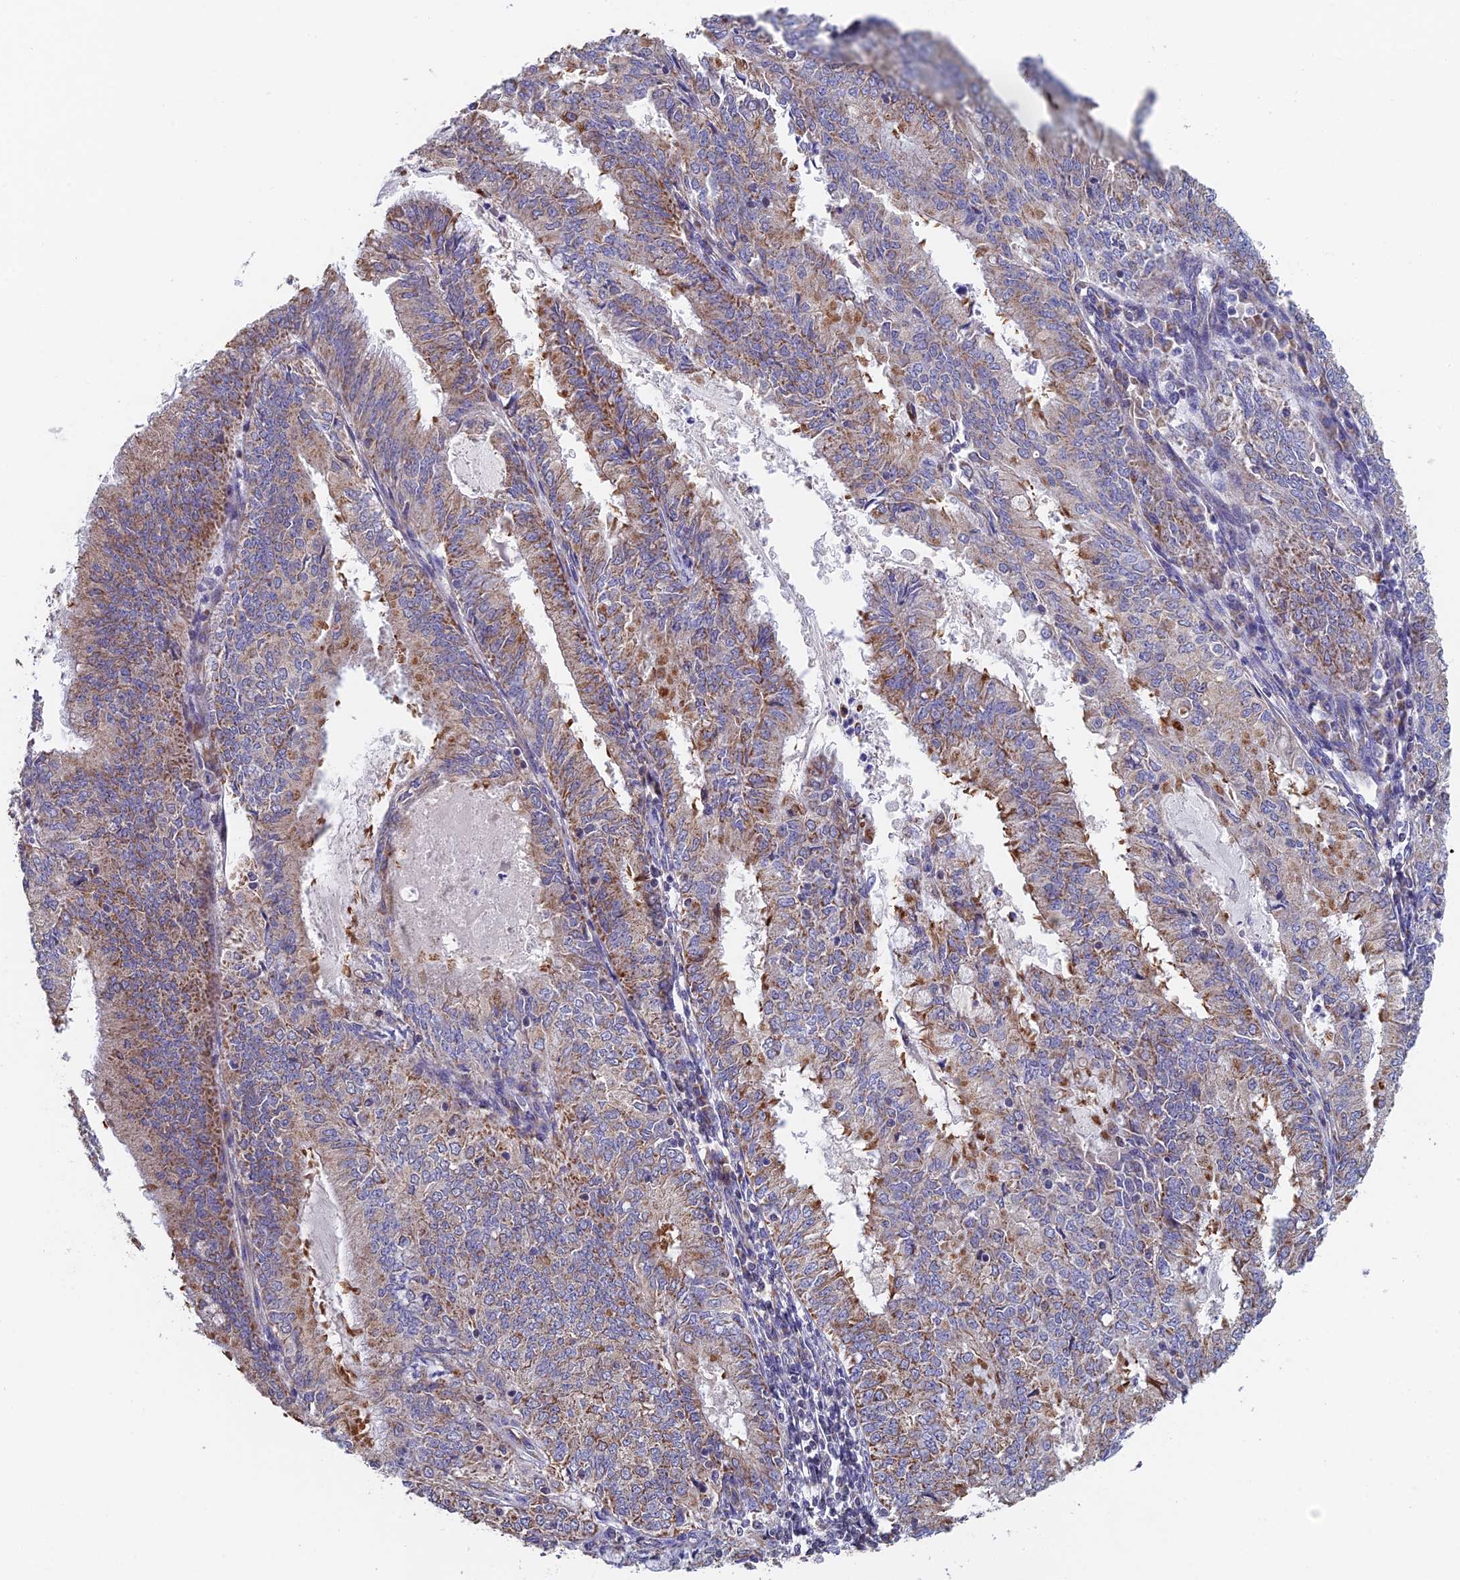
{"staining": {"intensity": "moderate", "quantity": "25%-75%", "location": "cytoplasmic/membranous"}, "tissue": "endometrial cancer", "cell_type": "Tumor cells", "image_type": "cancer", "snomed": [{"axis": "morphology", "description": "Adenocarcinoma, NOS"}, {"axis": "topography", "description": "Endometrium"}], "caption": "A high-resolution micrograph shows IHC staining of endometrial cancer (adenocarcinoma), which exhibits moderate cytoplasmic/membranous expression in about 25%-75% of tumor cells. (Stains: DAB (3,3'-diaminobenzidine) in brown, nuclei in blue, Microscopy: brightfield microscopy at high magnification).", "gene": "ECSIT", "patient": {"sex": "female", "age": 57}}